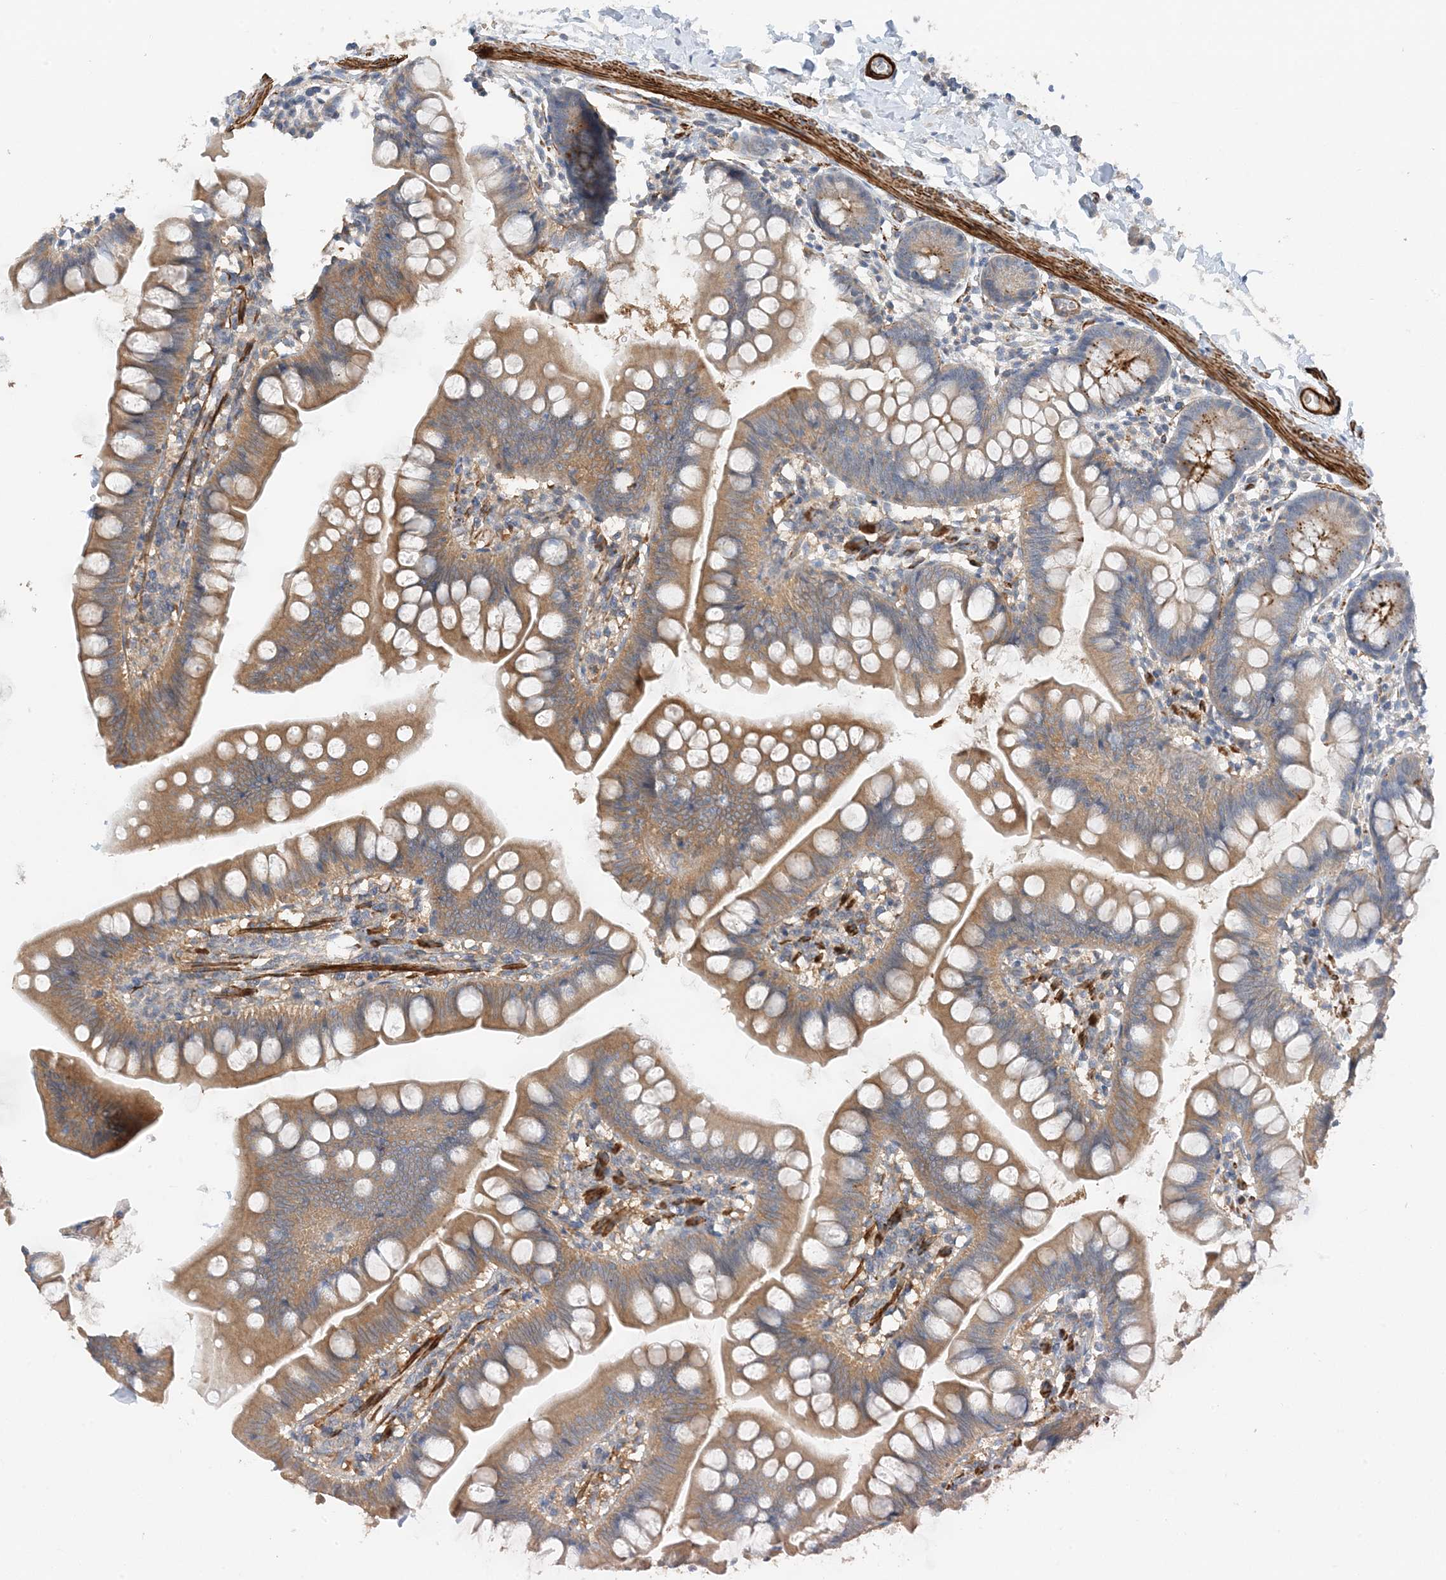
{"staining": {"intensity": "moderate", "quantity": ">75%", "location": "cytoplasmic/membranous"}, "tissue": "small intestine", "cell_type": "Glandular cells", "image_type": "normal", "snomed": [{"axis": "morphology", "description": "Normal tissue, NOS"}, {"axis": "topography", "description": "Small intestine"}], "caption": "Human small intestine stained for a protein (brown) exhibits moderate cytoplasmic/membranous positive positivity in approximately >75% of glandular cells.", "gene": "KIFBP", "patient": {"sex": "male", "age": 7}}